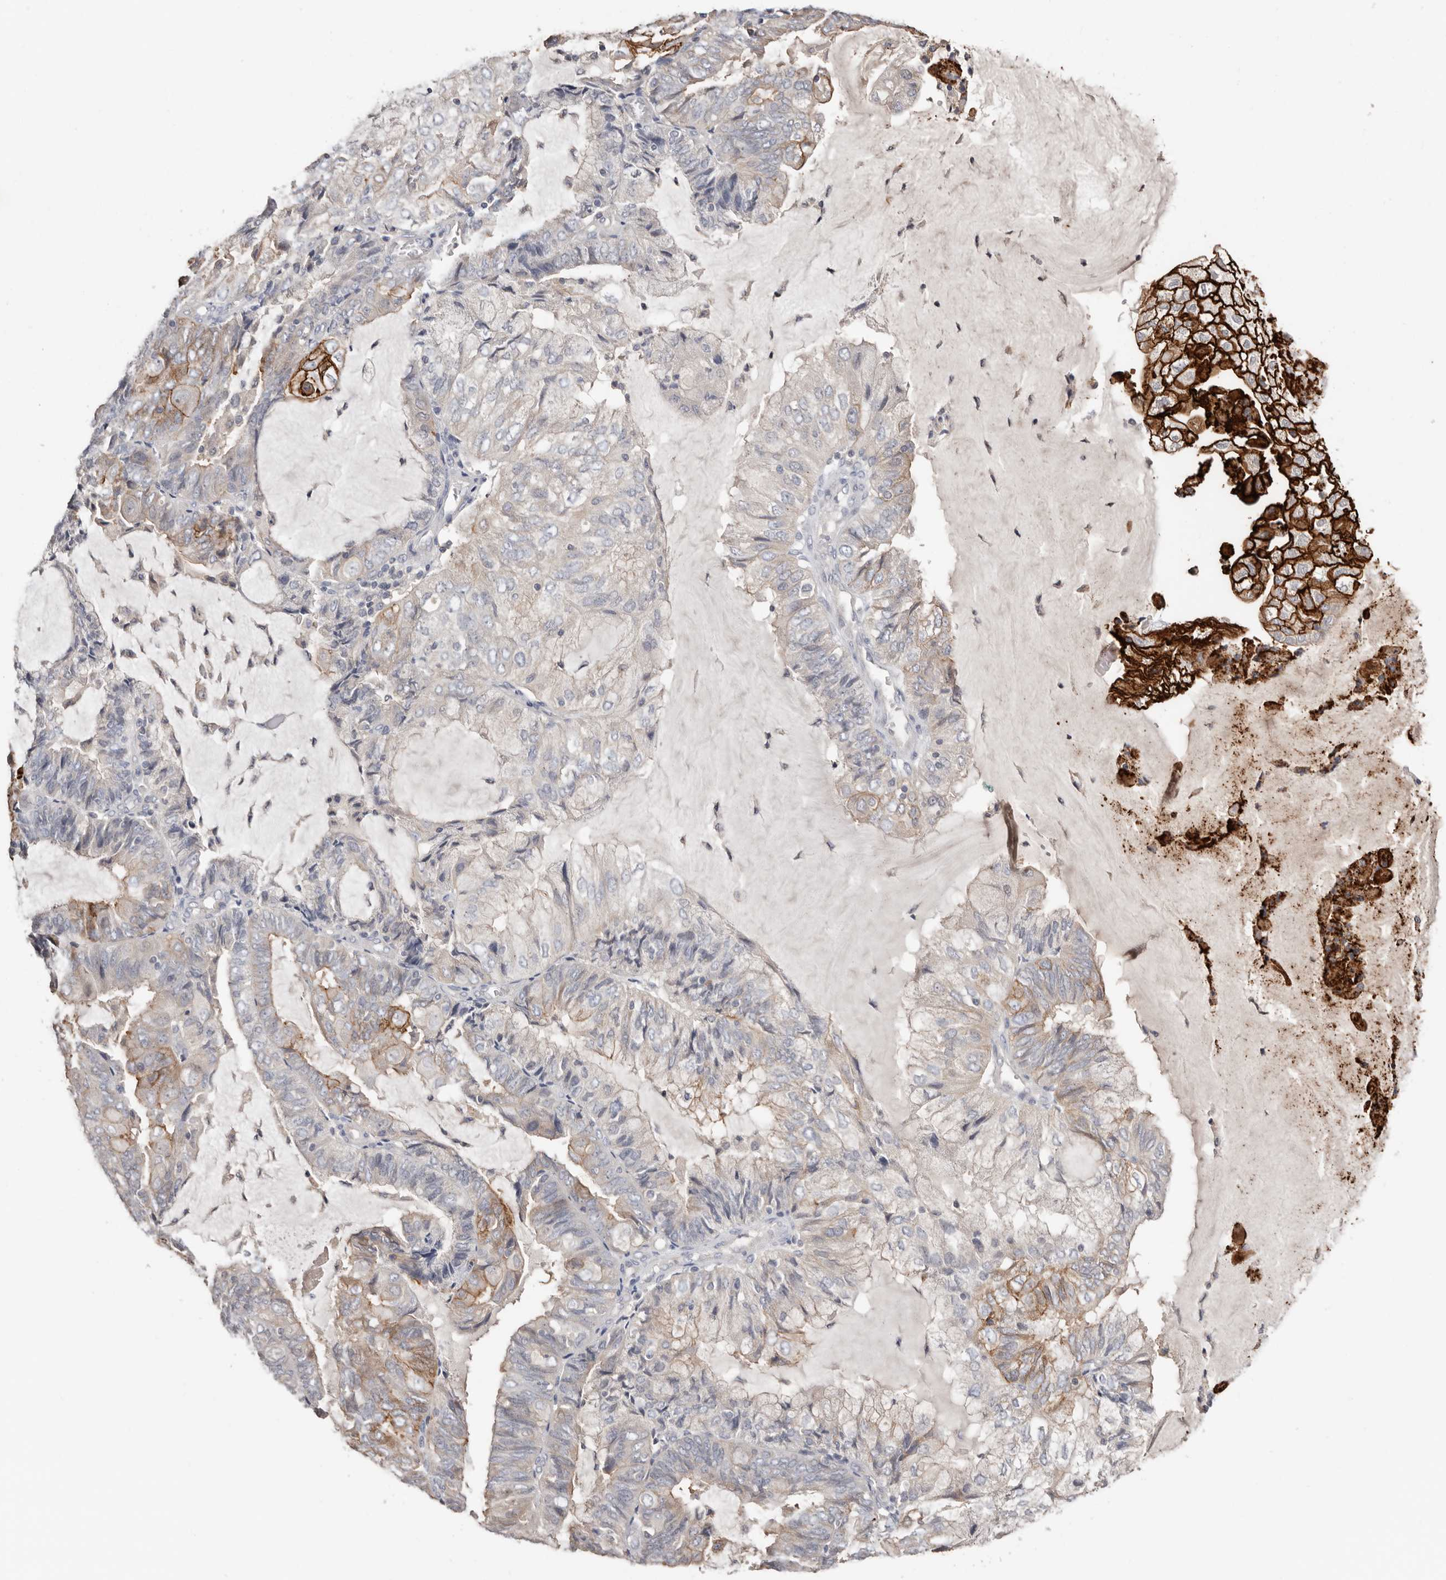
{"staining": {"intensity": "strong", "quantity": "<25%", "location": "cytoplasmic/membranous"}, "tissue": "endometrial cancer", "cell_type": "Tumor cells", "image_type": "cancer", "snomed": [{"axis": "morphology", "description": "Adenocarcinoma, NOS"}, {"axis": "topography", "description": "Endometrium"}], "caption": "DAB immunohistochemical staining of endometrial cancer (adenocarcinoma) displays strong cytoplasmic/membranous protein expression in about <25% of tumor cells. (Stains: DAB (3,3'-diaminobenzidine) in brown, nuclei in blue, Microscopy: brightfield microscopy at high magnification).", "gene": "S100A14", "patient": {"sex": "female", "age": 81}}